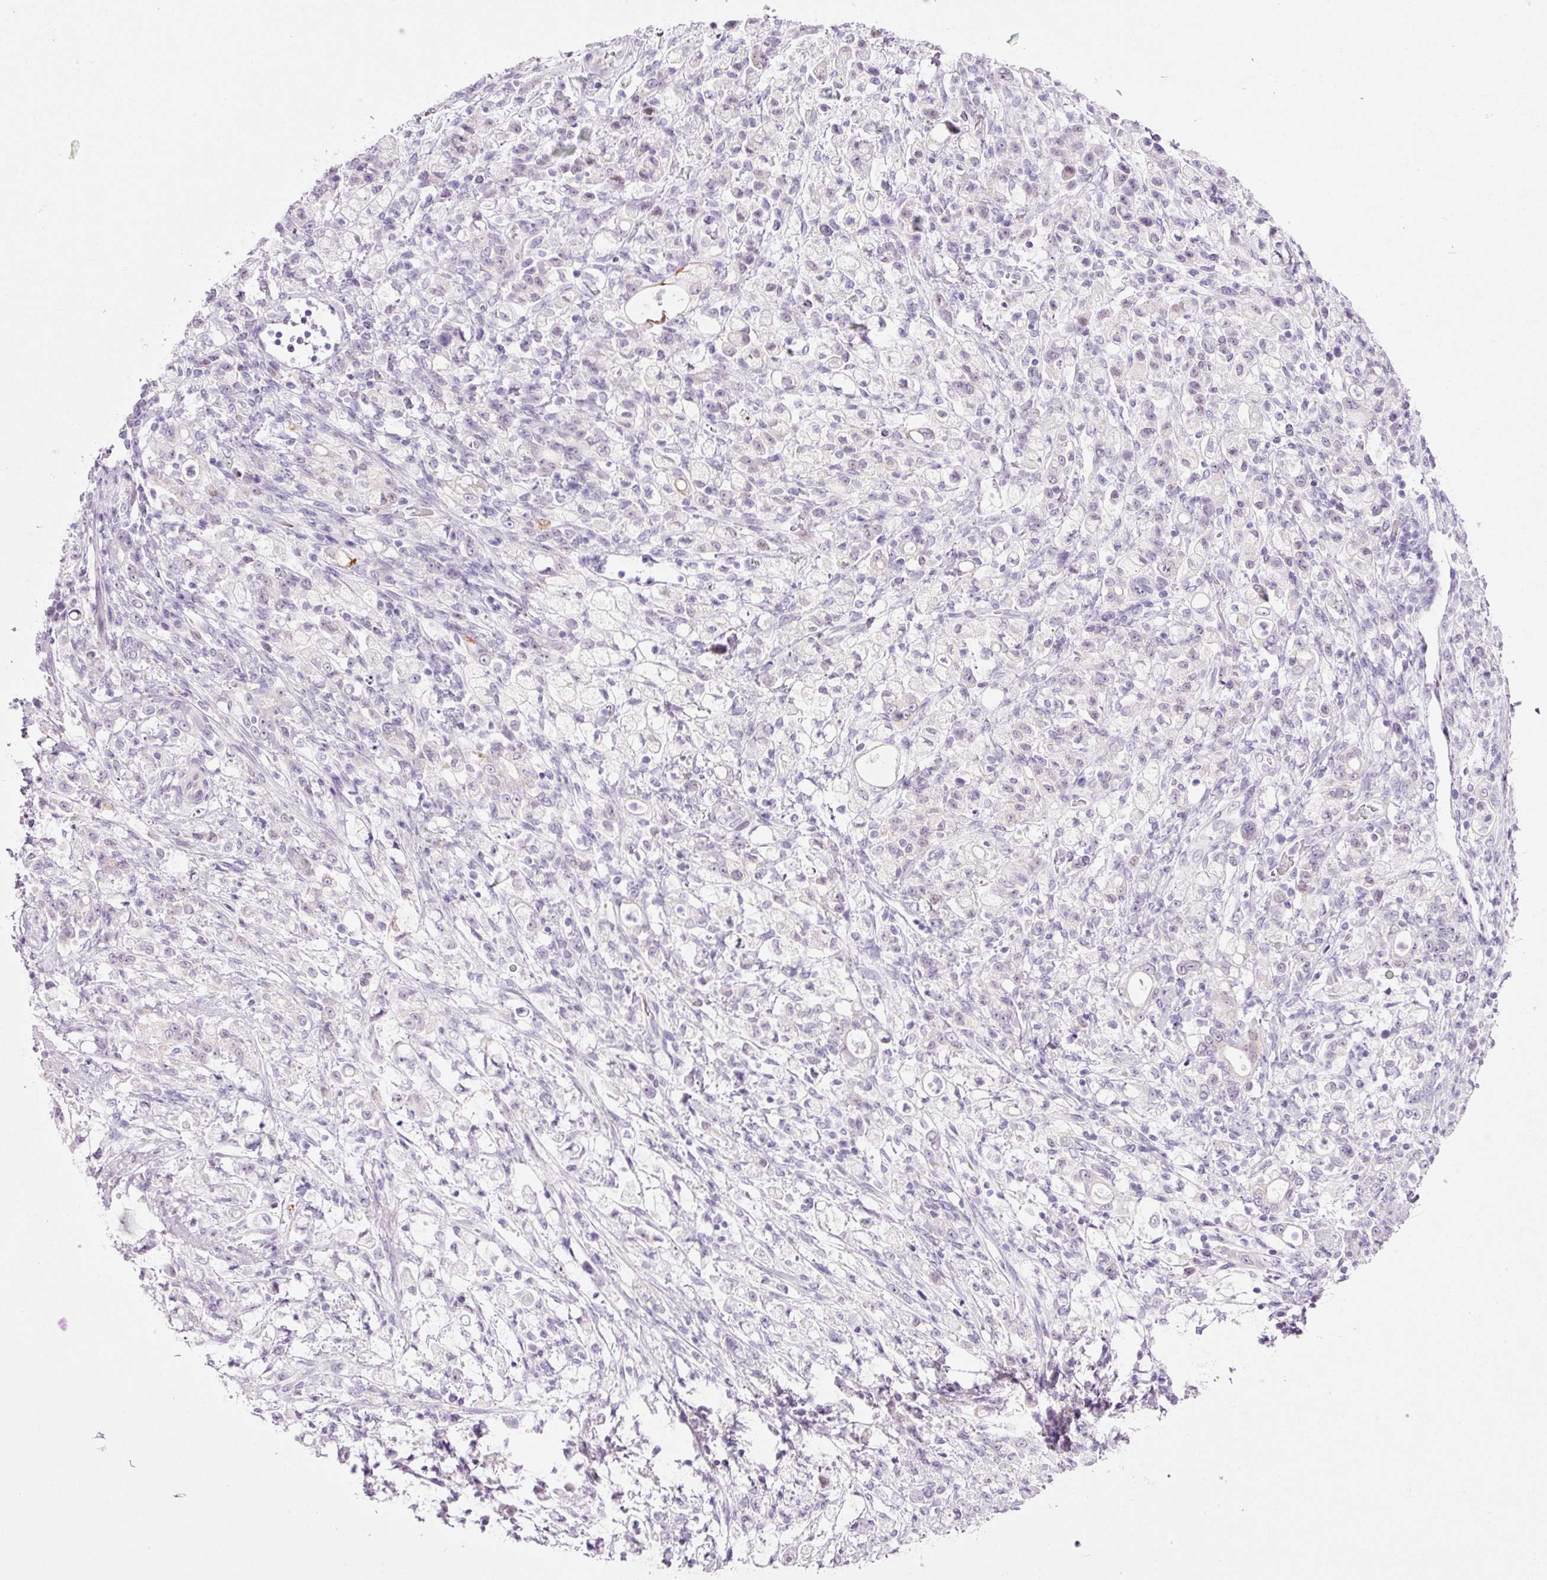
{"staining": {"intensity": "negative", "quantity": "none", "location": "none"}, "tissue": "stomach cancer", "cell_type": "Tumor cells", "image_type": "cancer", "snomed": [{"axis": "morphology", "description": "Adenocarcinoma, NOS"}, {"axis": "topography", "description": "Stomach"}], "caption": "Tumor cells show no significant expression in stomach cancer. (DAB (3,3'-diaminobenzidine) immunohistochemistry (IHC) visualized using brightfield microscopy, high magnification).", "gene": "ANKRD20A1", "patient": {"sex": "female", "age": 60}}